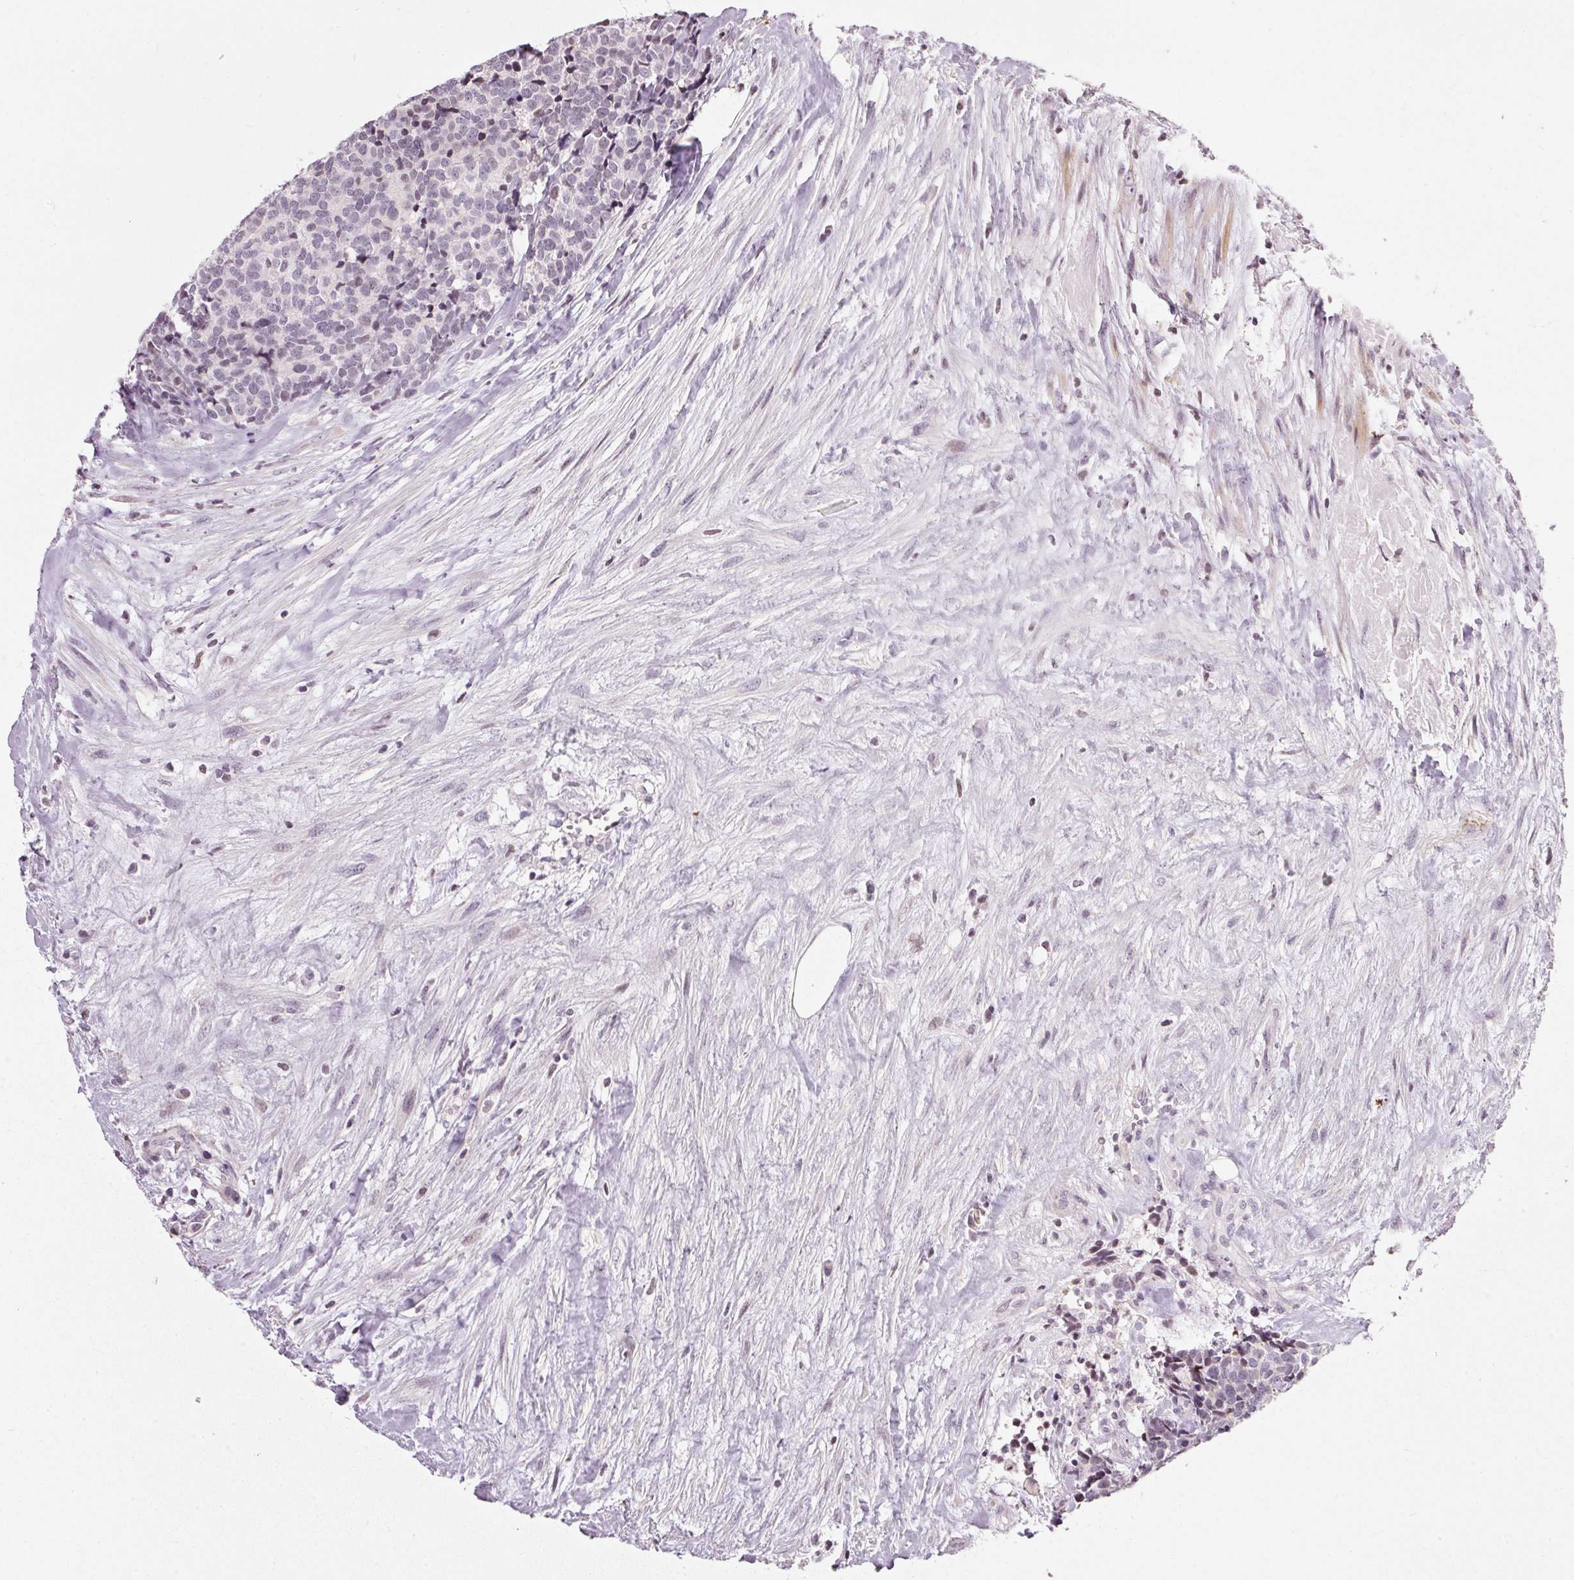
{"staining": {"intensity": "weak", "quantity": "25%-75%", "location": "nuclear"}, "tissue": "carcinoid", "cell_type": "Tumor cells", "image_type": "cancer", "snomed": [{"axis": "morphology", "description": "Carcinoid, malignant, NOS"}, {"axis": "topography", "description": "Skin"}], "caption": "The photomicrograph demonstrates staining of carcinoid (malignant), revealing weak nuclear protein expression (brown color) within tumor cells.", "gene": "NRDE2", "patient": {"sex": "female", "age": 79}}